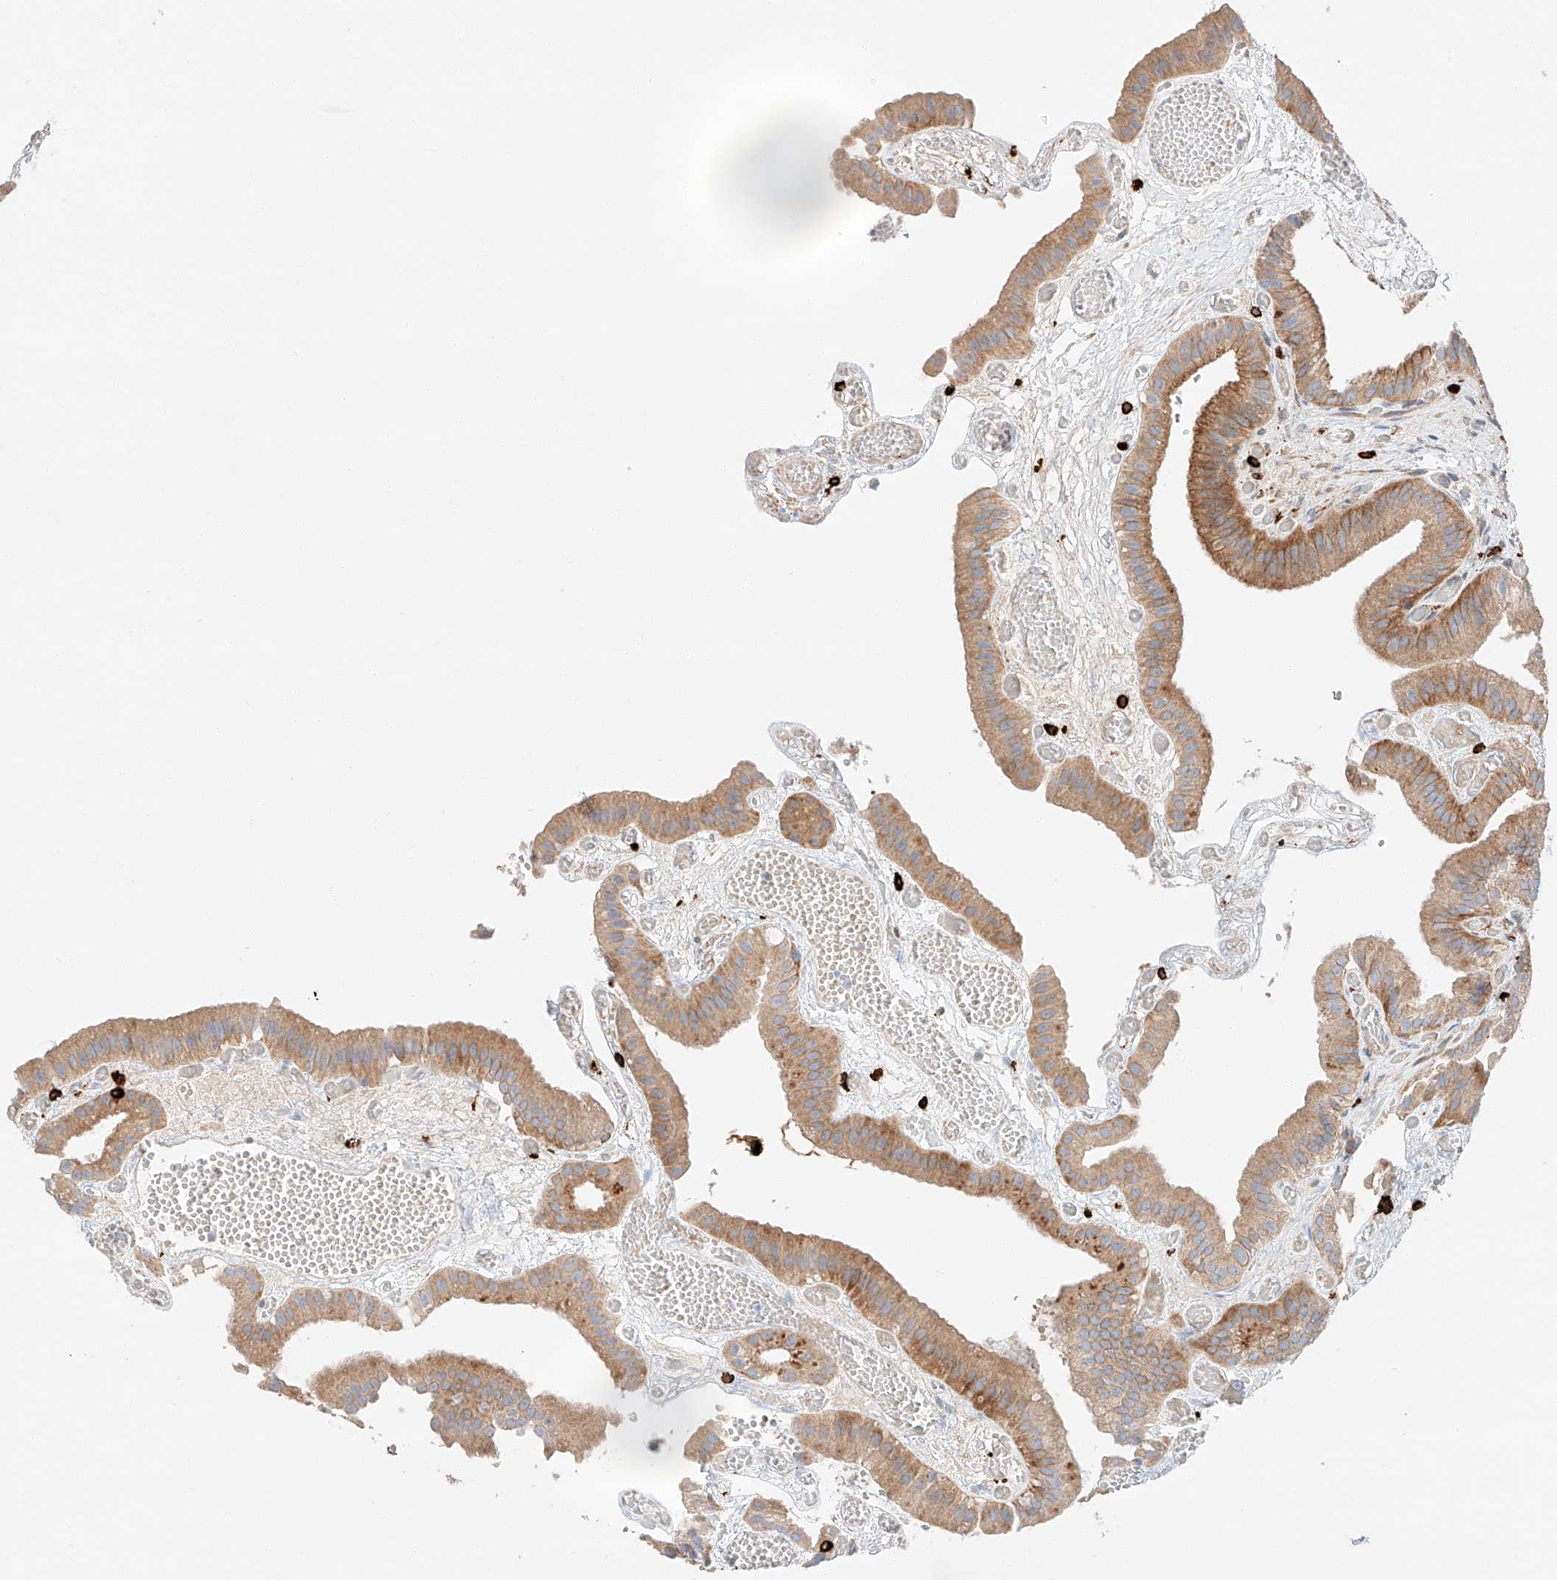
{"staining": {"intensity": "moderate", "quantity": ">75%", "location": "cytoplasmic/membranous"}, "tissue": "gallbladder", "cell_type": "Glandular cells", "image_type": "normal", "snomed": [{"axis": "morphology", "description": "Normal tissue, NOS"}, {"axis": "topography", "description": "Gallbladder"}], "caption": "High-magnification brightfield microscopy of benign gallbladder stained with DAB (3,3'-diaminobenzidine) (brown) and counterstained with hematoxylin (blue). glandular cells exhibit moderate cytoplasmic/membranous expression is identified in approximately>75% of cells. (DAB (3,3'-diaminobenzidine) IHC, brown staining for protein, blue staining for nuclei).", "gene": "MINDY4", "patient": {"sex": "female", "age": 64}}